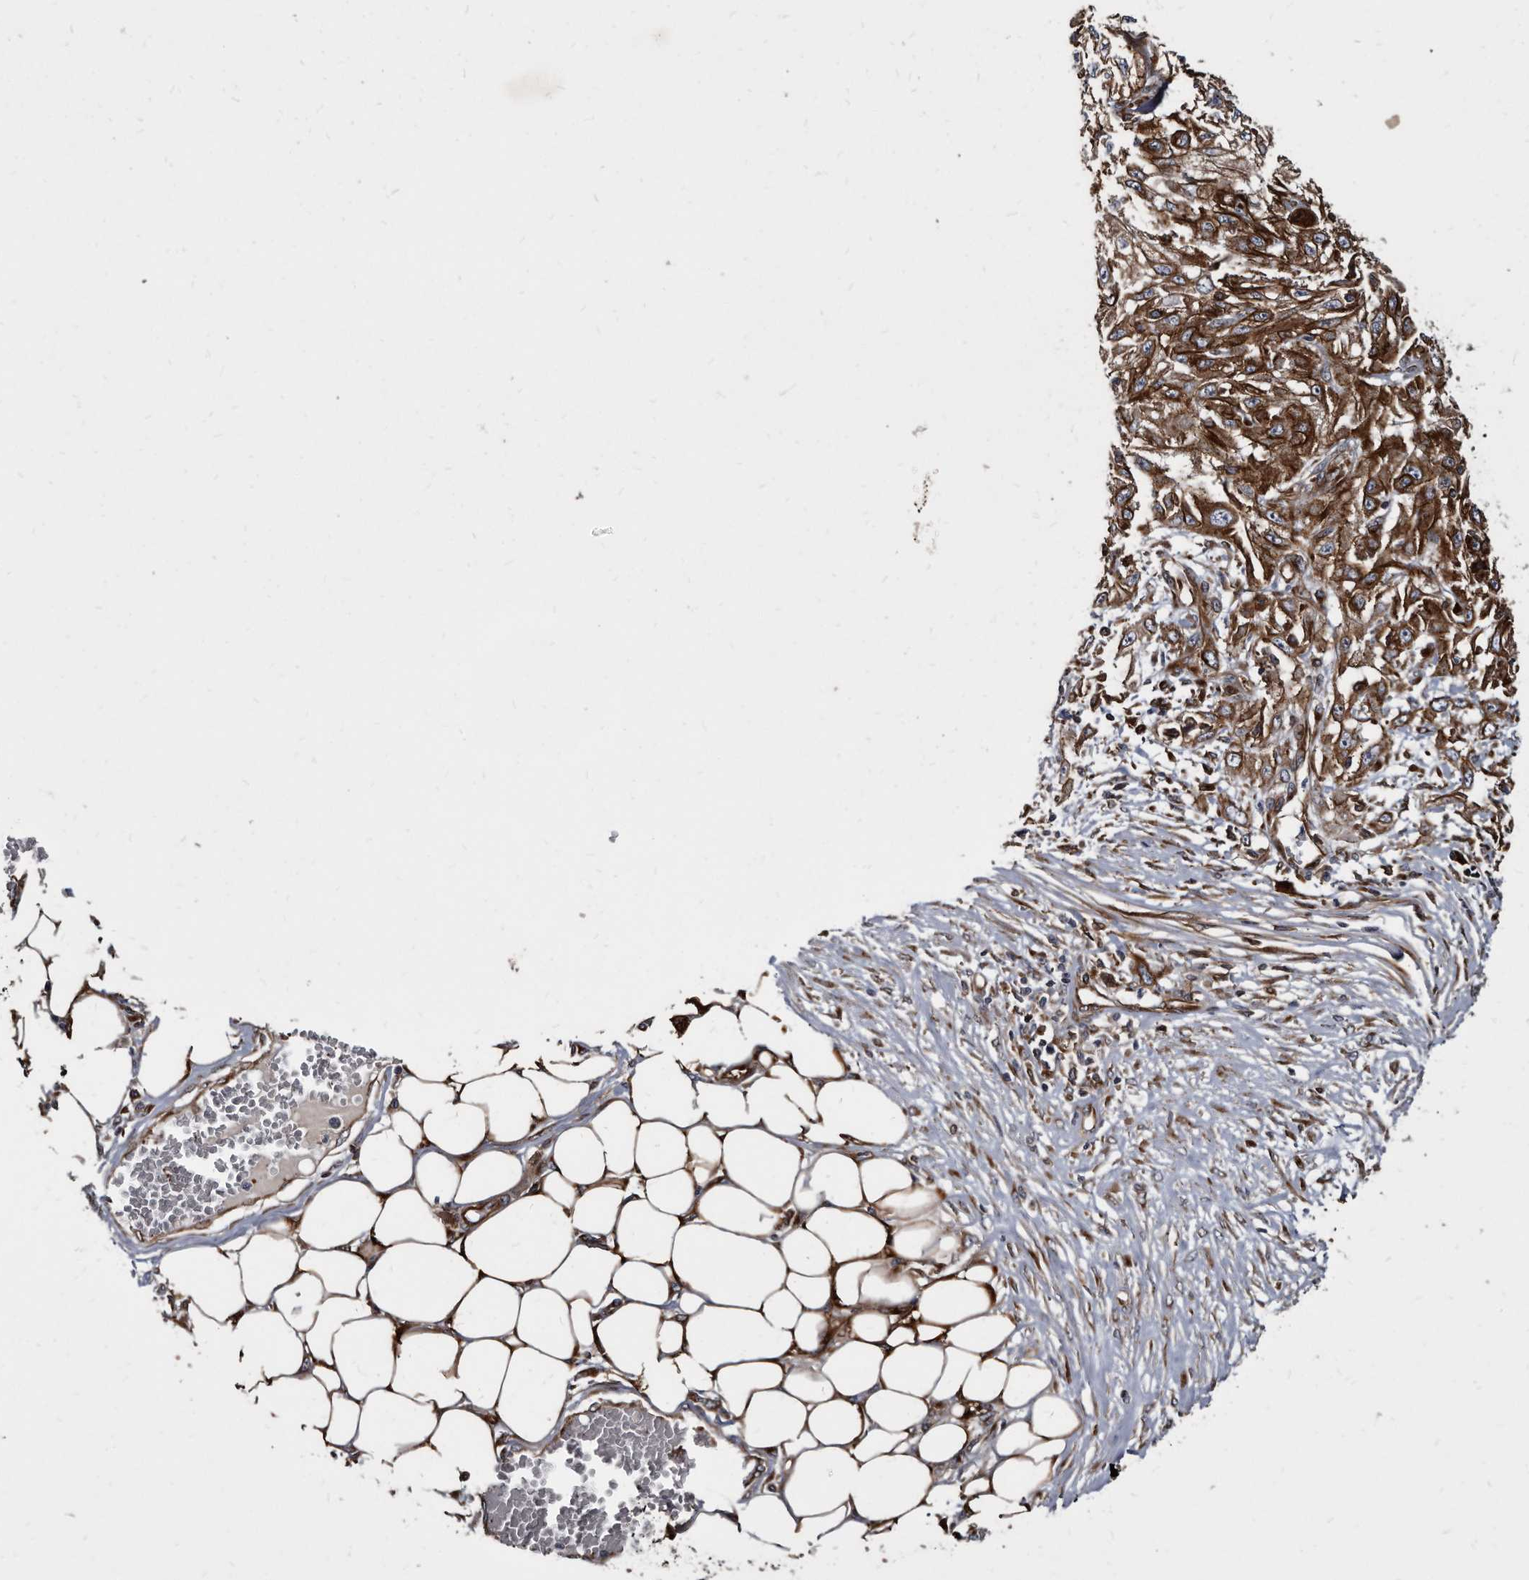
{"staining": {"intensity": "strong", "quantity": ">75%", "location": "cytoplasmic/membranous"}, "tissue": "skin cancer", "cell_type": "Tumor cells", "image_type": "cancer", "snomed": [{"axis": "morphology", "description": "Squamous cell carcinoma, NOS"}, {"axis": "morphology", "description": "Squamous cell carcinoma, metastatic, NOS"}, {"axis": "topography", "description": "Skin"}, {"axis": "topography", "description": "Lymph node"}], "caption": "Immunohistochemical staining of skin cancer (metastatic squamous cell carcinoma) exhibits high levels of strong cytoplasmic/membranous staining in approximately >75% of tumor cells.", "gene": "KCTD20", "patient": {"sex": "male", "age": 75}}